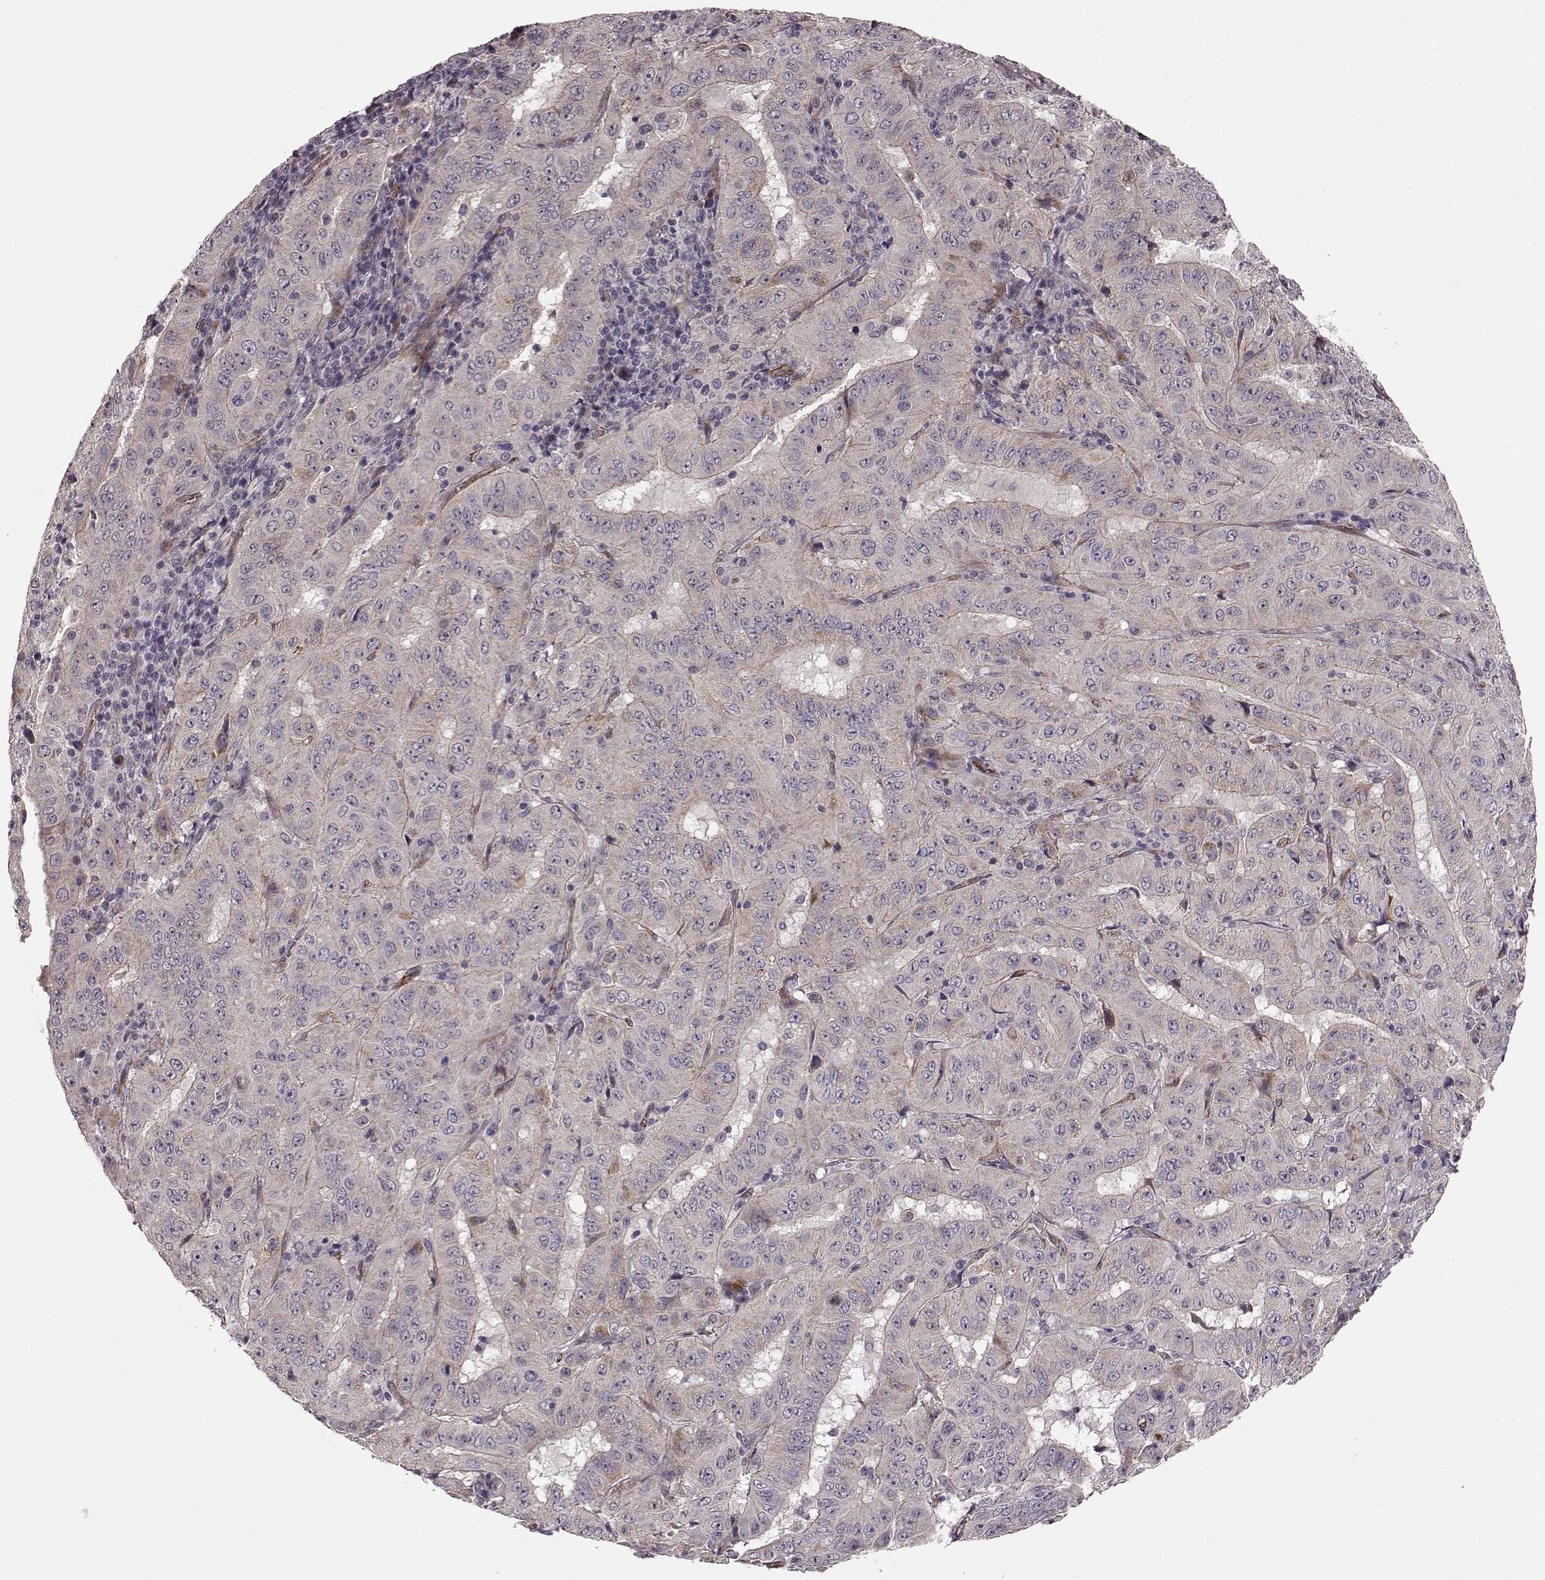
{"staining": {"intensity": "weak", "quantity": "<25%", "location": "cytoplasmic/membranous"}, "tissue": "pancreatic cancer", "cell_type": "Tumor cells", "image_type": "cancer", "snomed": [{"axis": "morphology", "description": "Adenocarcinoma, NOS"}, {"axis": "topography", "description": "Pancreas"}], "caption": "The image displays no significant staining in tumor cells of adenocarcinoma (pancreatic). The staining was performed using DAB to visualize the protein expression in brown, while the nuclei were stained in blue with hematoxylin (Magnification: 20x).", "gene": "SYNPO", "patient": {"sex": "male", "age": 63}}